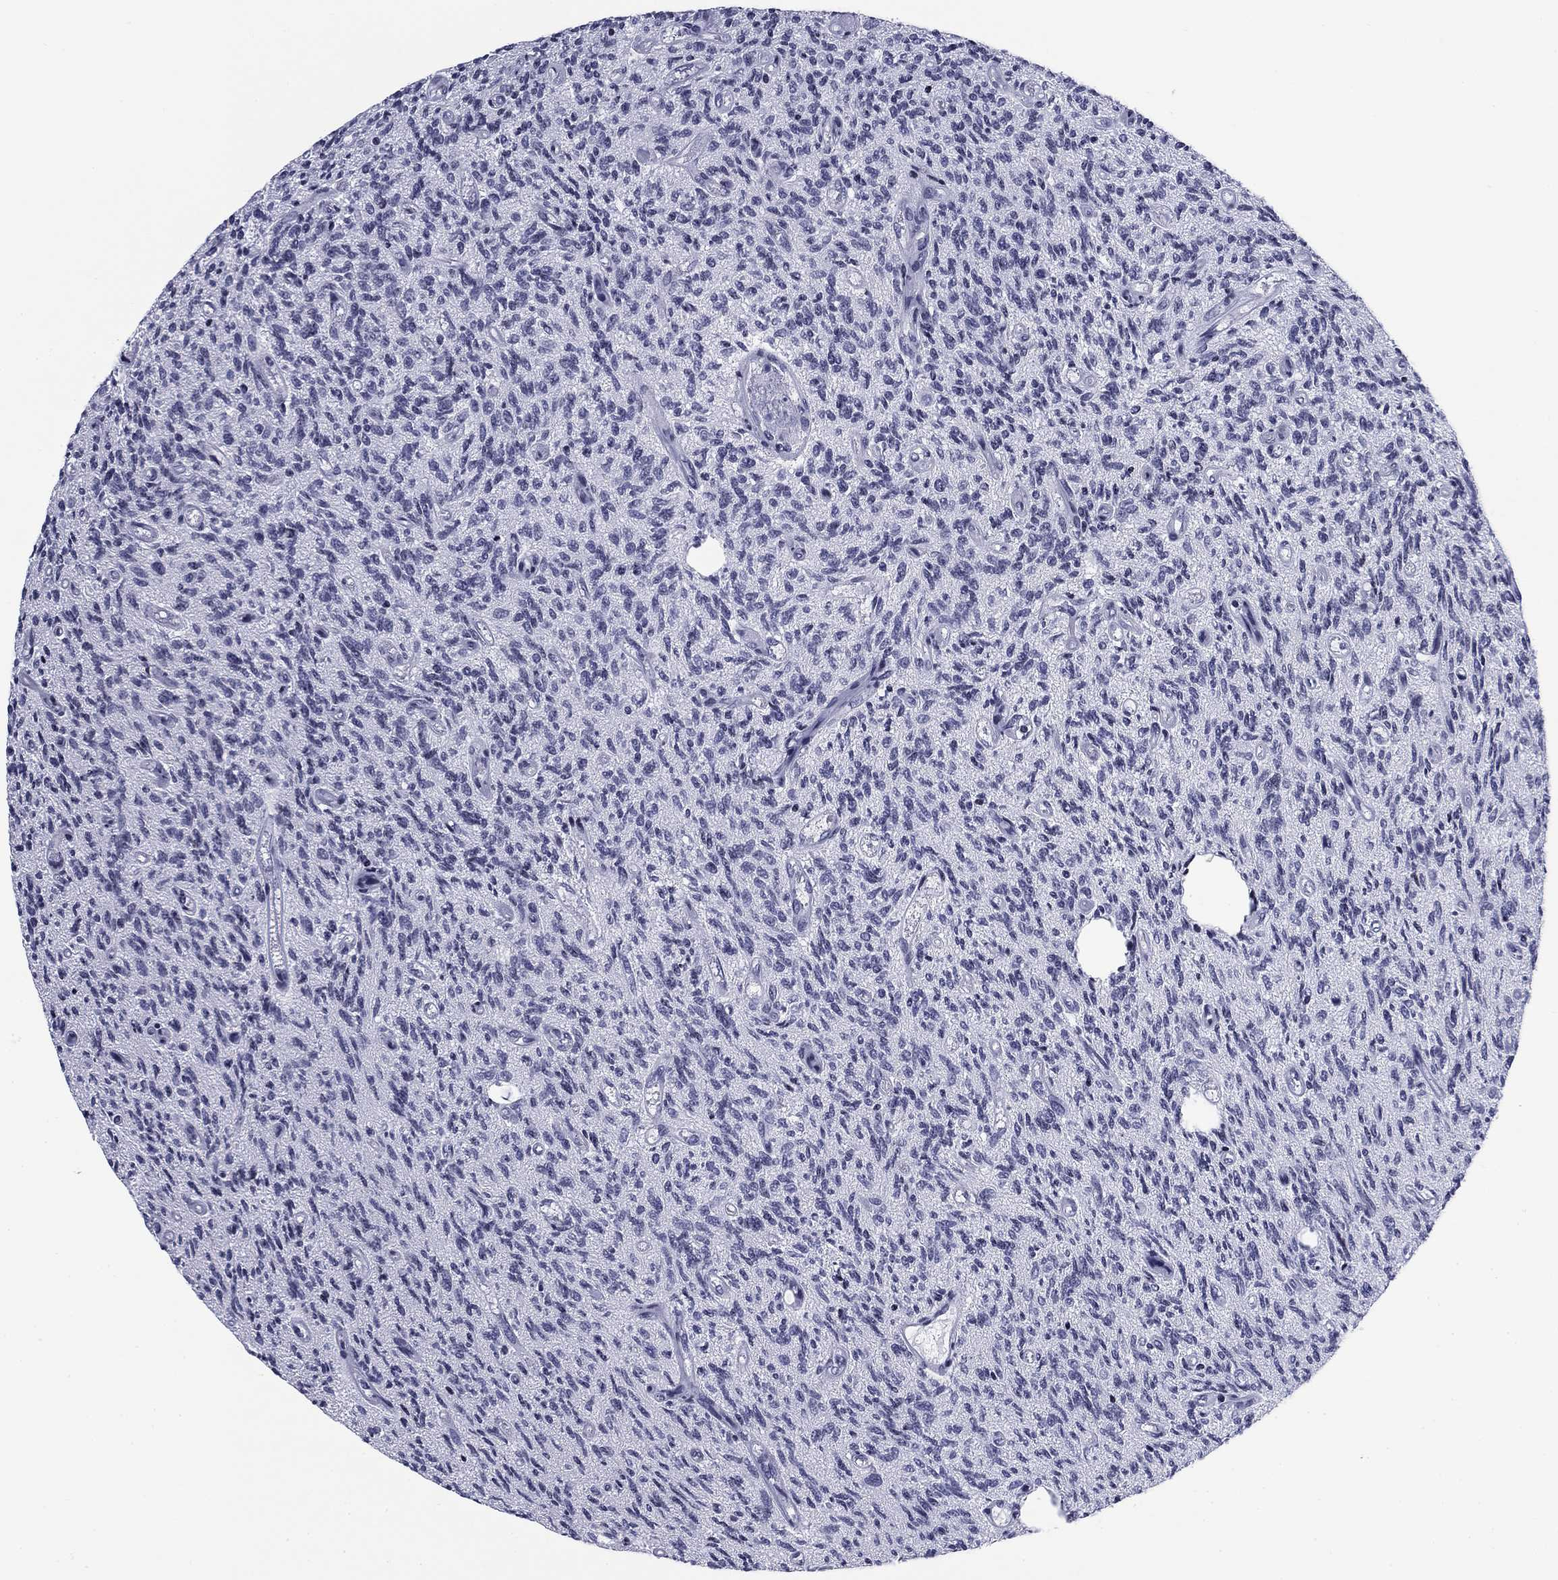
{"staining": {"intensity": "negative", "quantity": "none", "location": "none"}, "tissue": "glioma", "cell_type": "Tumor cells", "image_type": "cancer", "snomed": [{"axis": "morphology", "description": "Glioma, malignant, High grade"}, {"axis": "topography", "description": "Brain"}], "caption": "Protein analysis of malignant glioma (high-grade) exhibits no significant positivity in tumor cells.", "gene": "CCDC144A", "patient": {"sex": "male", "age": 64}}